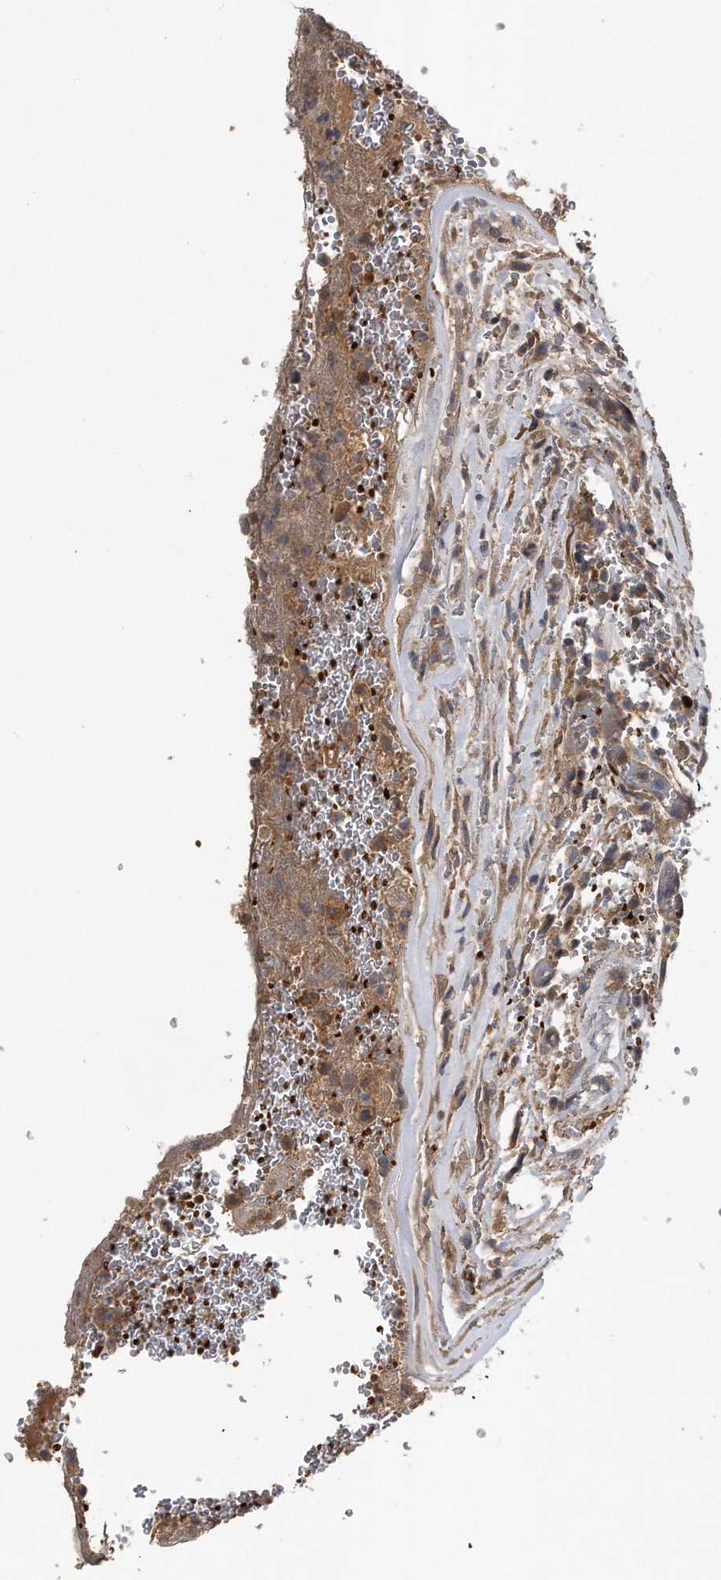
{"staining": {"intensity": "moderate", "quantity": ">75%", "location": "cytoplasmic/membranous"}, "tissue": "thyroid cancer", "cell_type": "Tumor cells", "image_type": "cancer", "snomed": [{"axis": "morphology", "description": "Papillary adenocarcinoma, NOS"}, {"axis": "topography", "description": "Thyroid gland"}], "caption": "This micrograph reveals papillary adenocarcinoma (thyroid) stained with immunohistochemistry to label a protein in brown. The cytoplasmic/membranous of tumor cells show moderate positivity for the protein. Nuclei are counter-stained blue.", "gene": "ZNF79", "patient": {"sex": "male", "age": 77}}